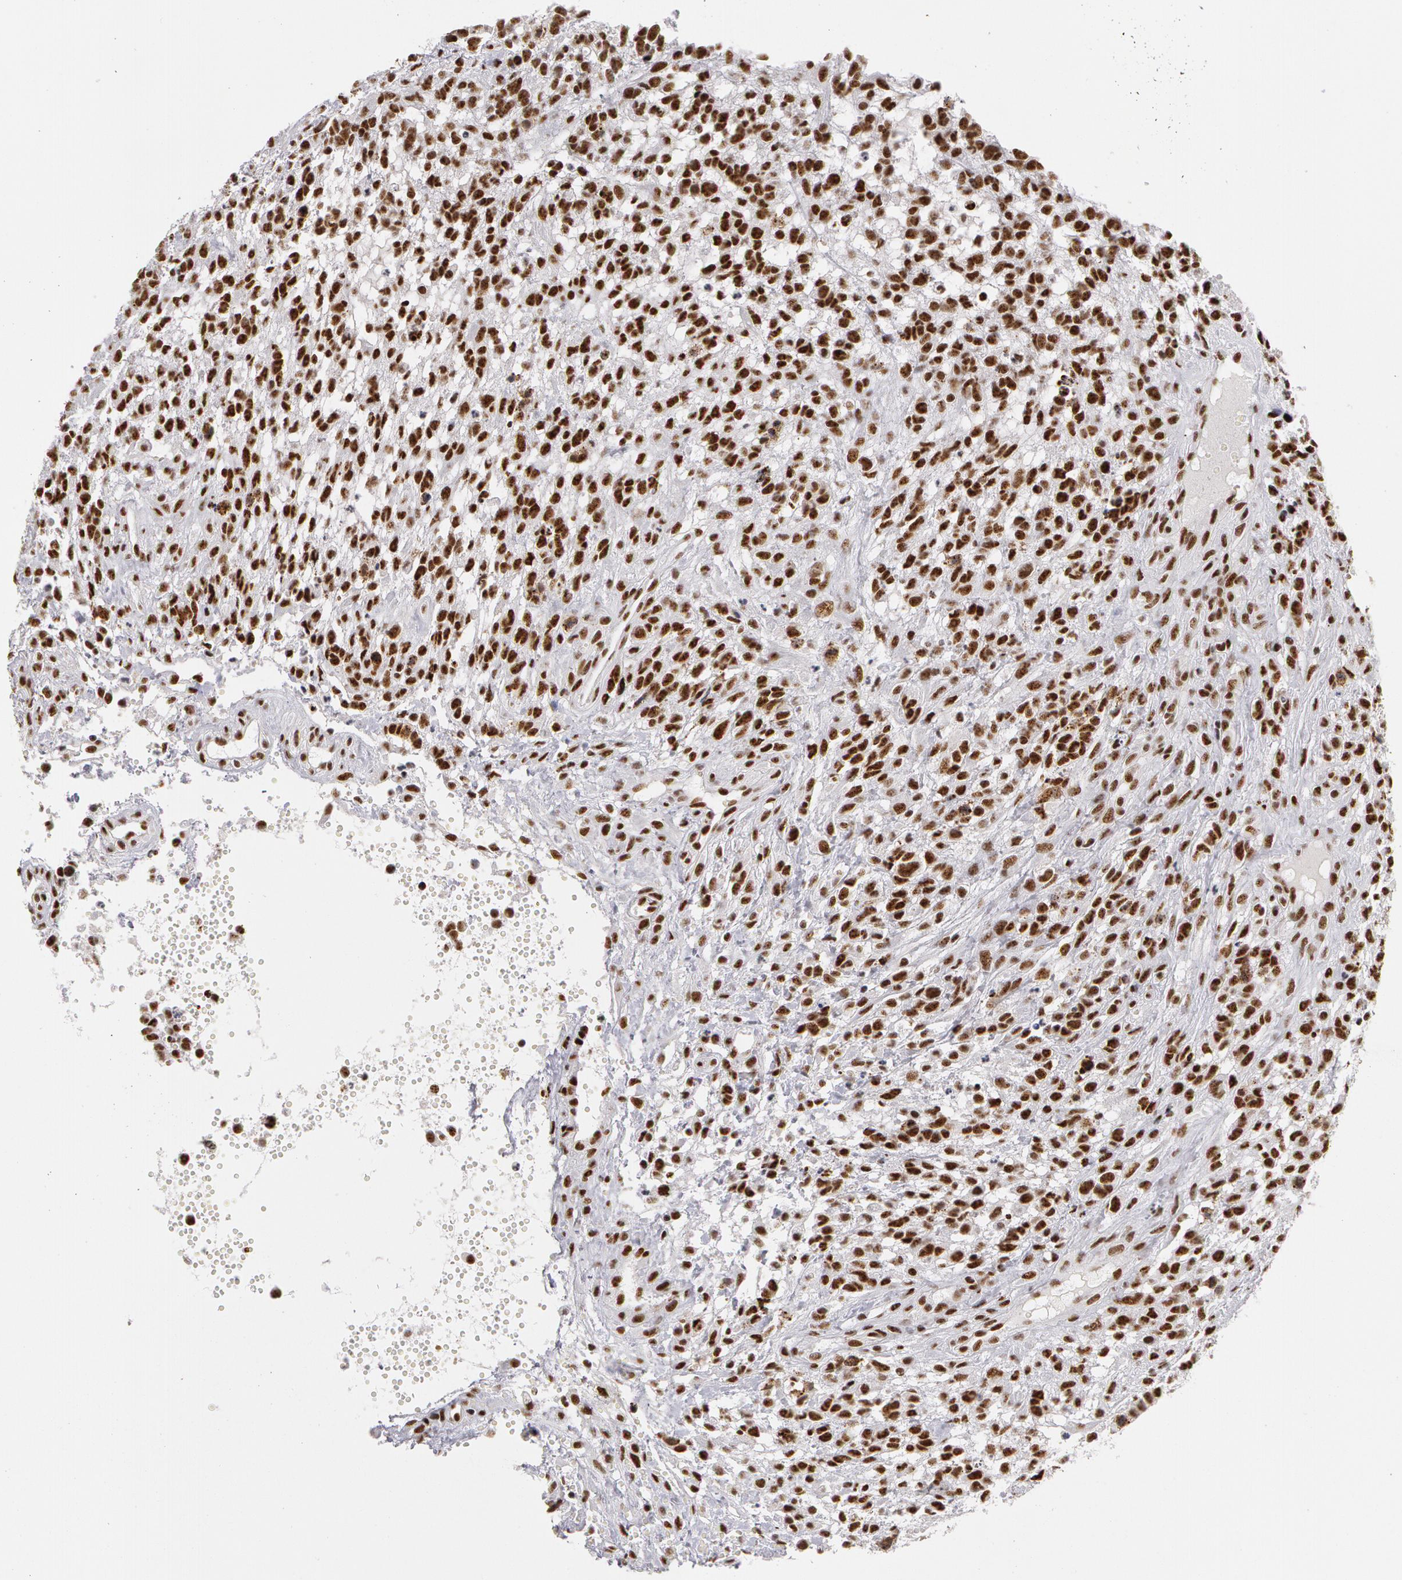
{"staining": {"intensity": "moderate", "quantity": ">75%", "location": "nuclear"}, "tissue": "glioma", "cell_type": "Tumor cells", "image_type": "cancer", "snomed": [{"axis": "morphology", "description": "Glioma, malignant, High grade"}, {"axis": "topography", "description": "Brain"}], "caption": "Glioma stained with IHC displays moderate nuclear positivity in about >75% of tumor cells.", "gene": "PNN", "patient": {"sex": "male", "age": 66}}